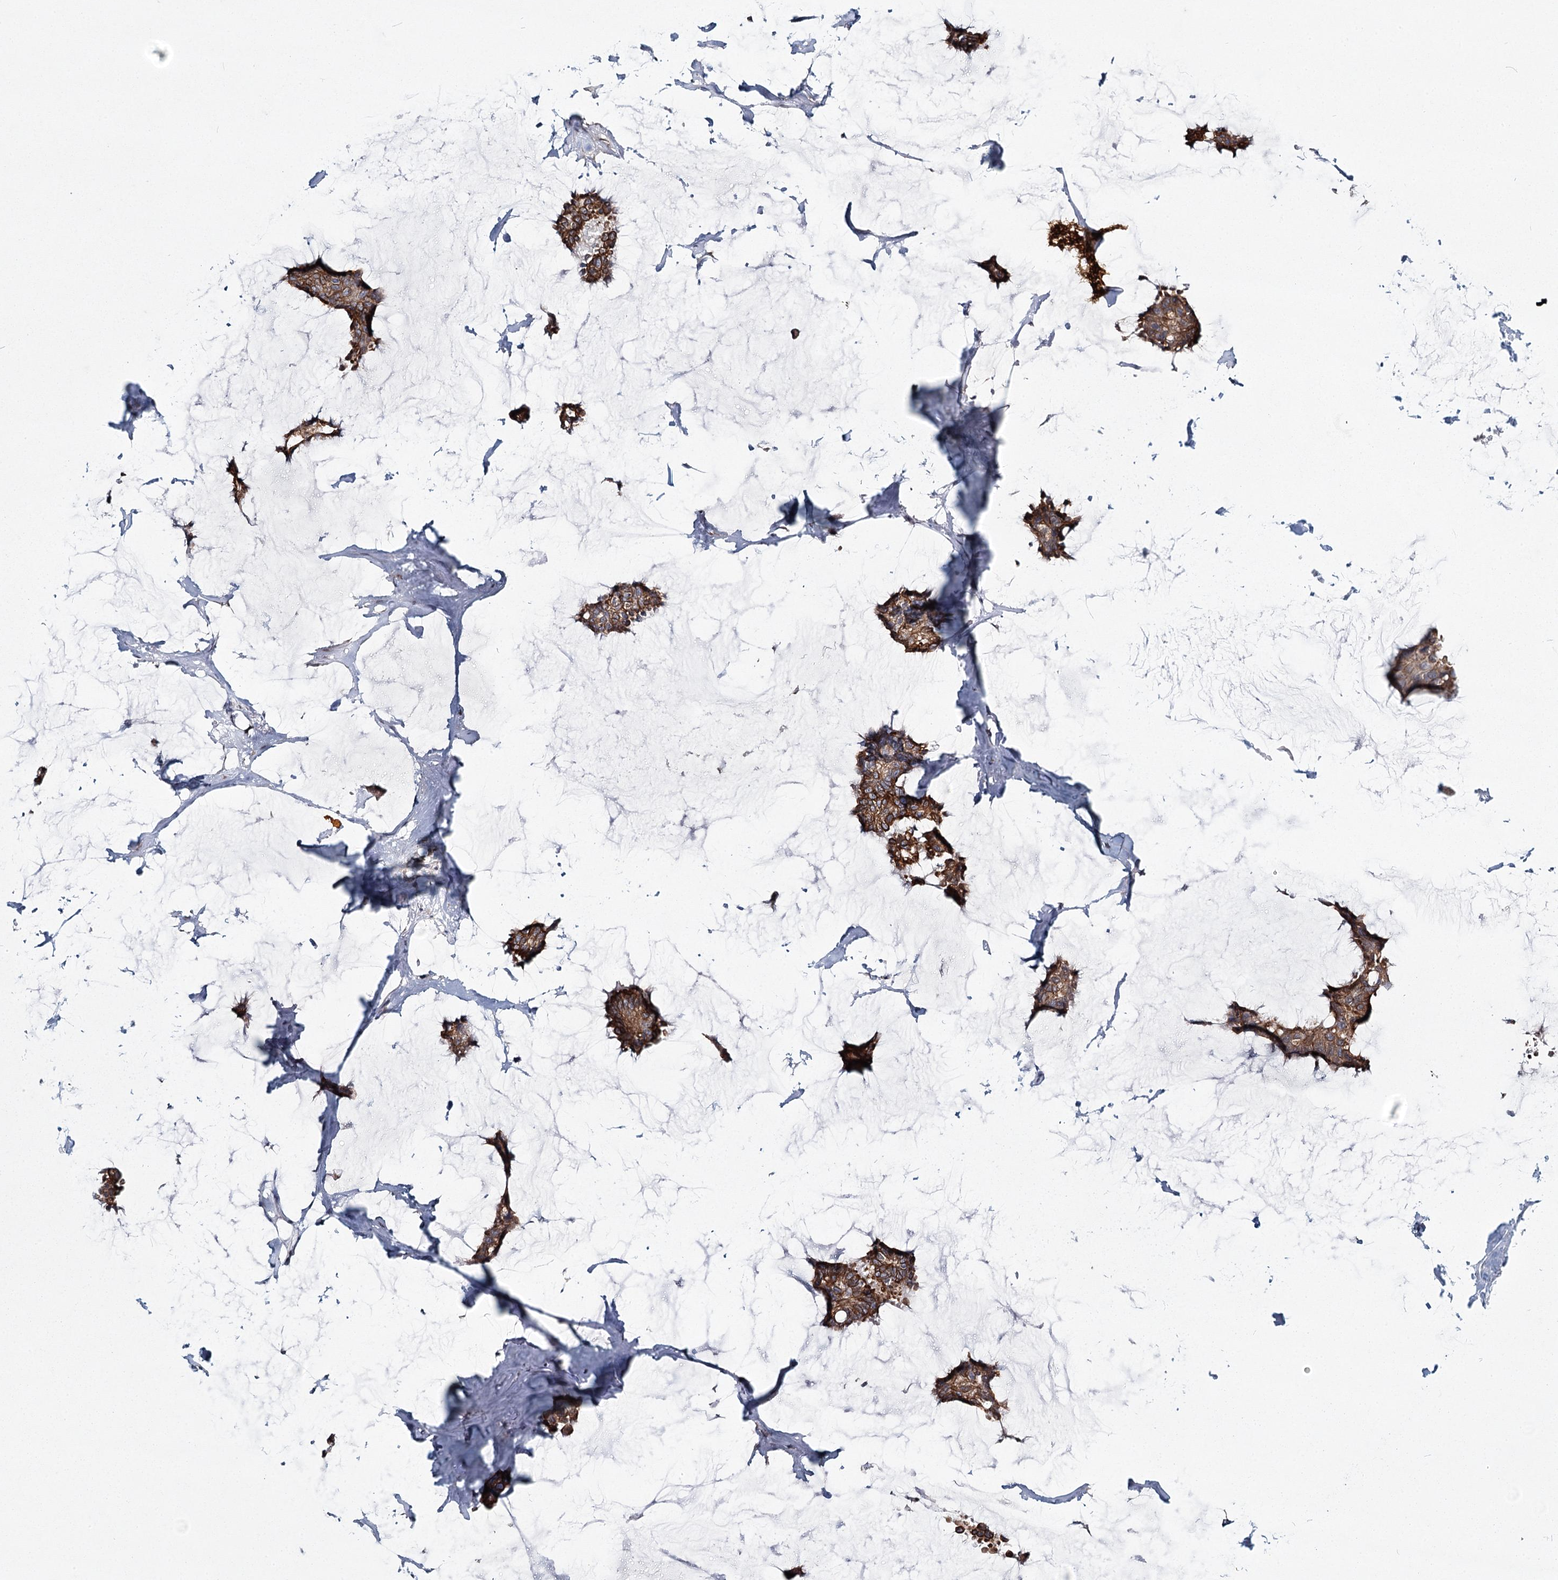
{"staining": {"intensity": "strong", "quantity": ">75%", "location": "cytoplasmic/membranous"}, "tissue": "breast cancer", "cell_type": "Tumor cells", "image_type": "cancer", "snomed": [{"axis": "morphology", "description": "Duct carcinoma"}, {"axis": "topography", "description": "Breast"}], "caption": "Tumor cells reveal high levels of strong cytoplasmic/membranous staining in approximately >75% of cells in human breast cancer (invasive ductal carcinoma). (Brightfield microscopy of DAB IHC at high magnification).", "gene": "TMEM70", "patient": {"sex": "female", "age": 93}}